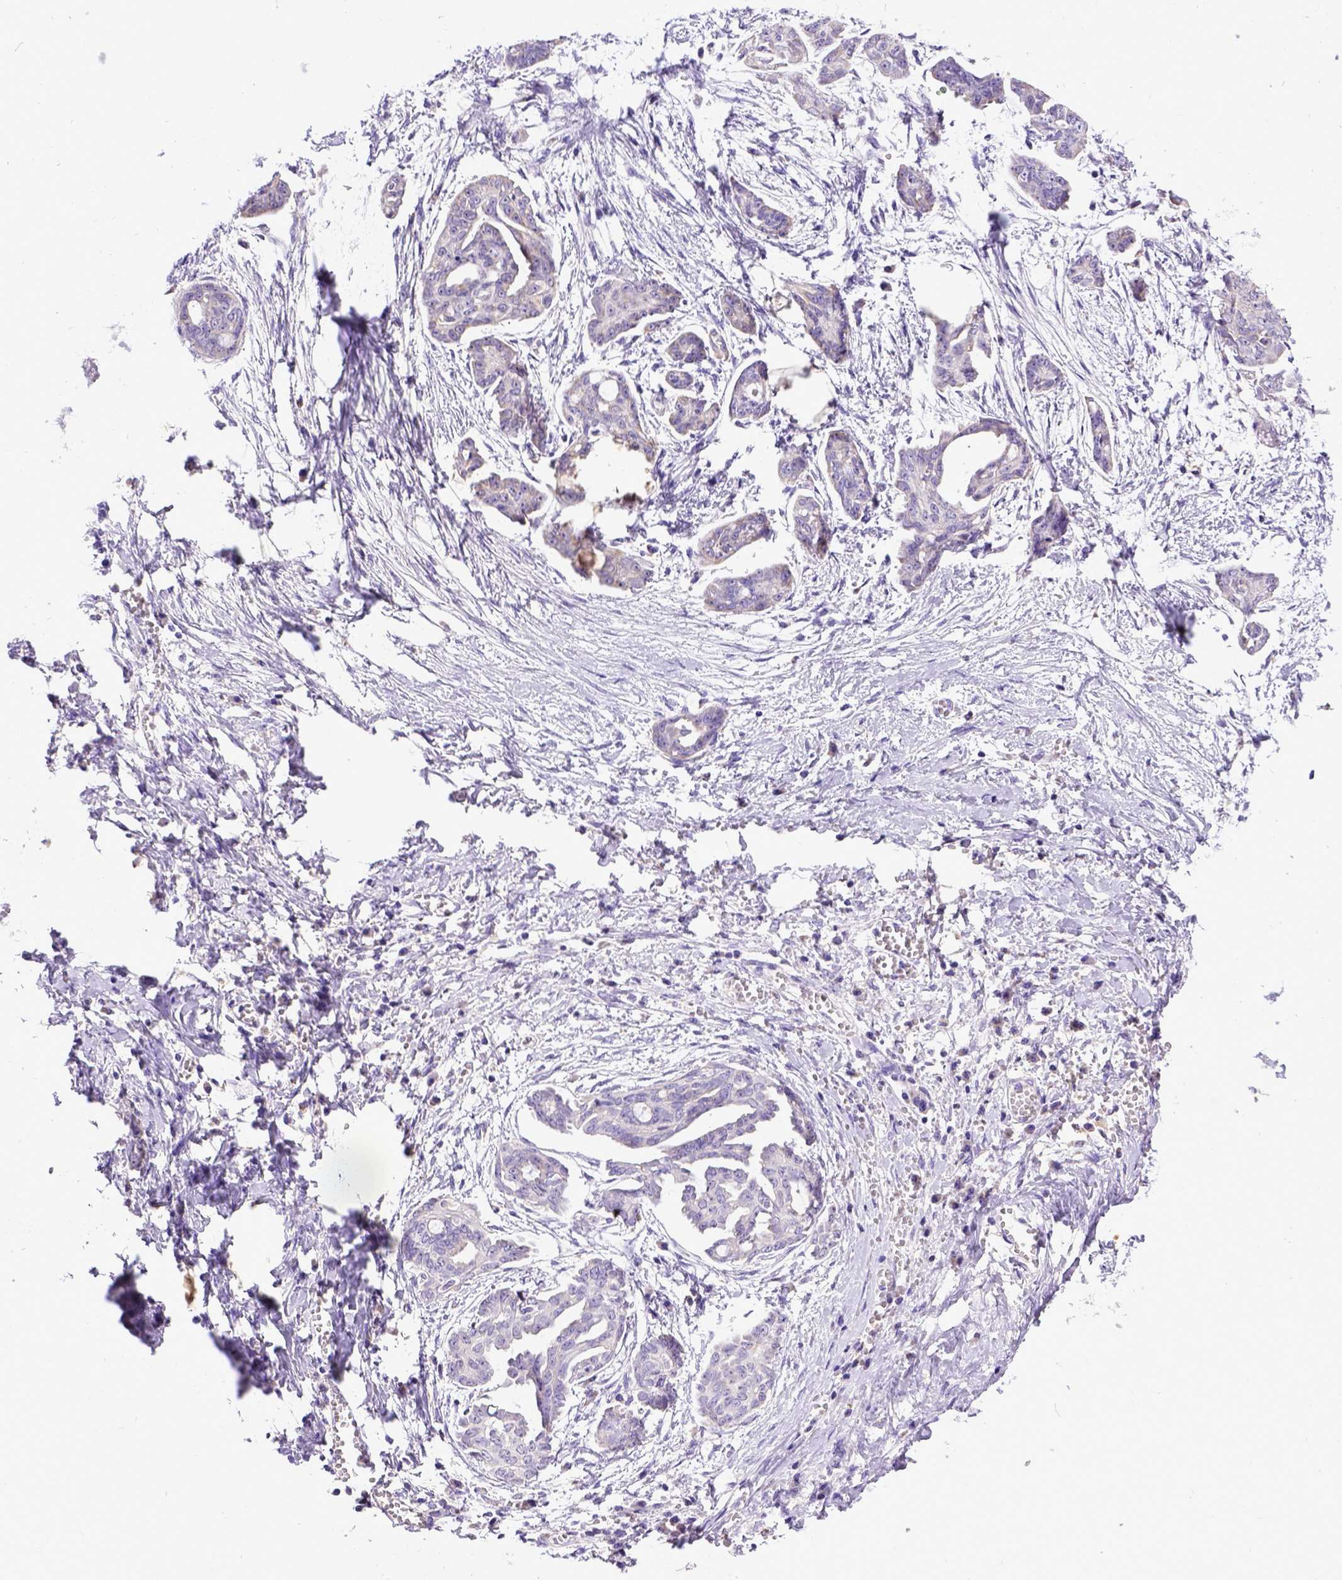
{"staining": {"intensity": "negative", "quantity": "none", "location": "none"}, "tissue": "ovarian cancer", "cell_type": "Tumor cells", "image_type": "cancer", "snomed": [{"axis": "morphology", "description": "Cystadenocarcinoma, serous, NOS"}, {"axis": "topography", "description": "Ovary"}], "caption": "DAB immunohistochemical staining of ovarian serous cystadenocarcinoma reveals no significant expression in tumor cells.", "gene": "SPEF1", "patient": {"sex": "female", "age": 71}}